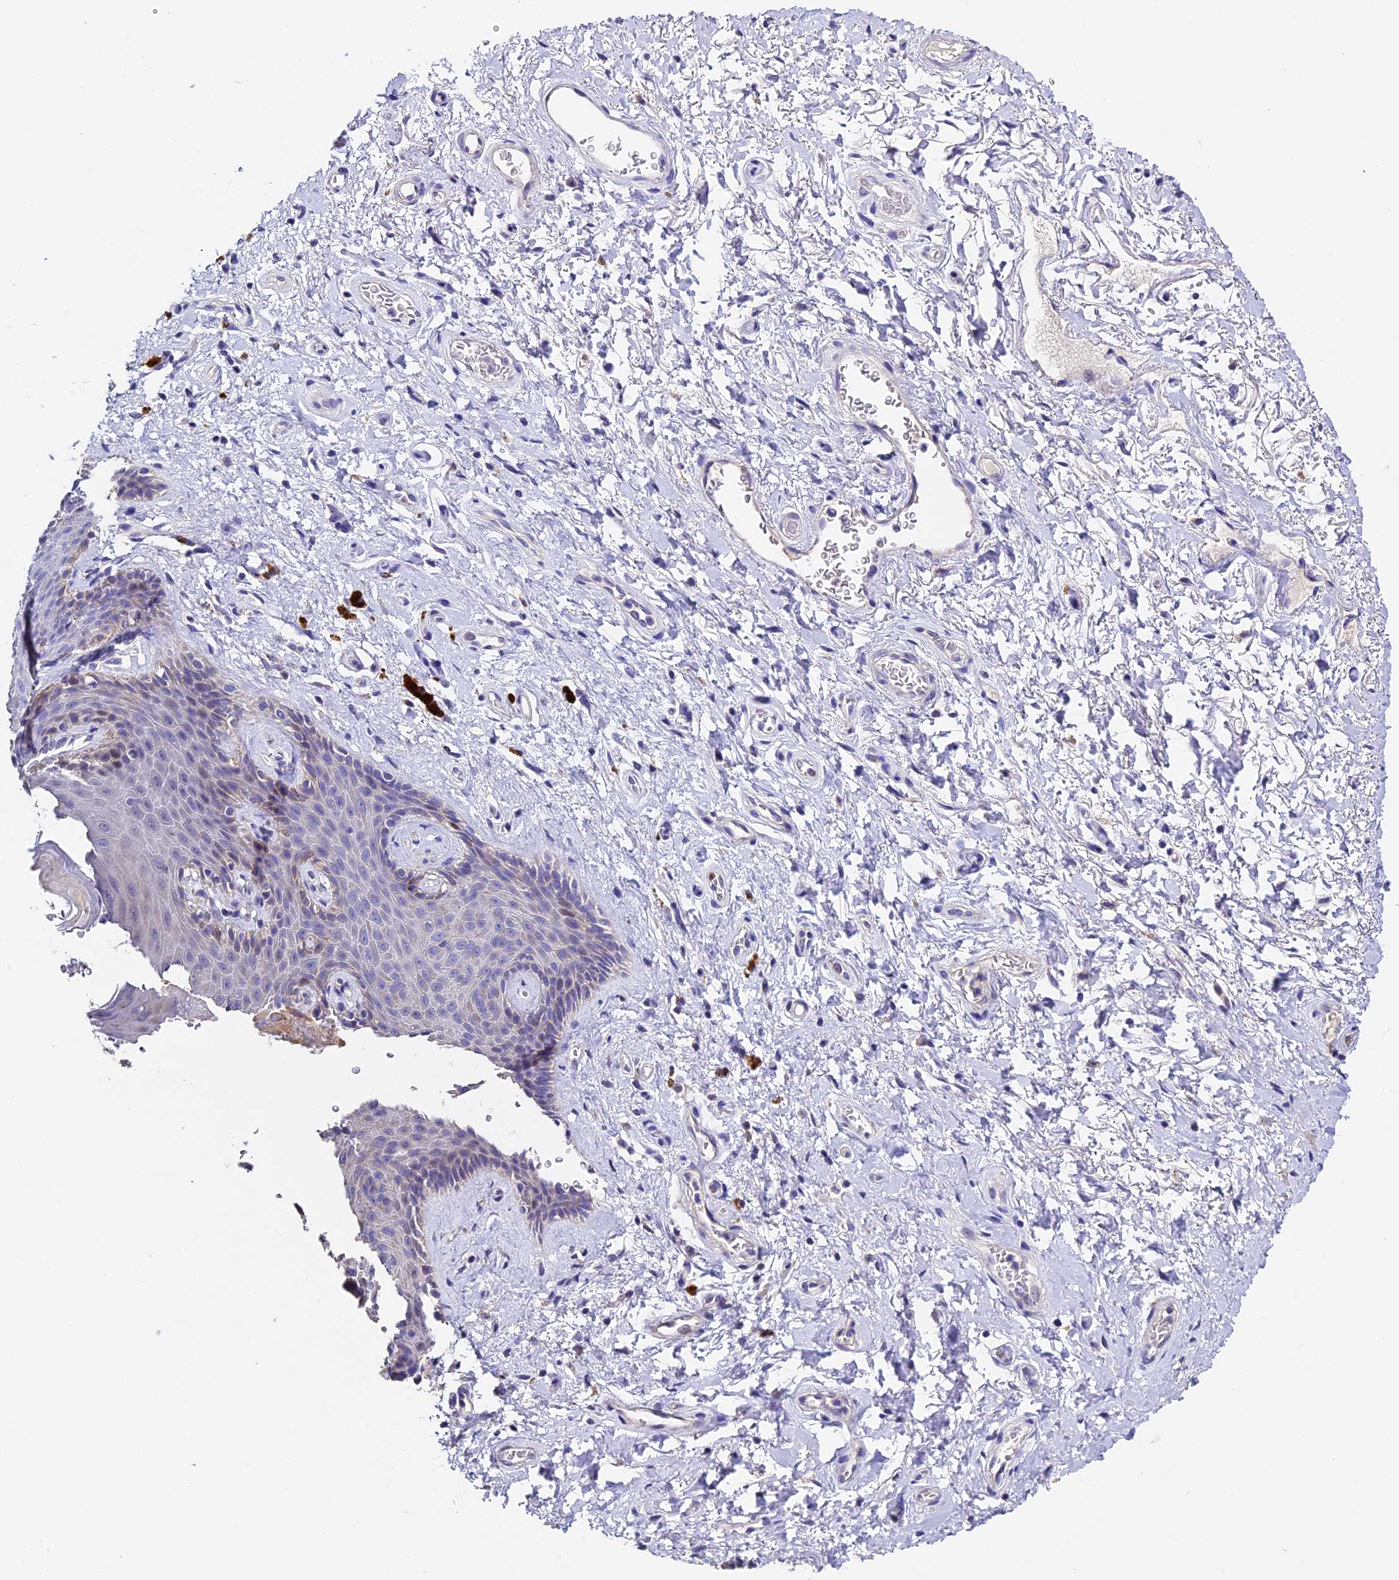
{"staining": {"intensity": "weak", "quantity": "<25%", "location": "cytoplasmic/membranous"}, "tissue": "skin", "cell_type": "Epidermal cells", "image_type": "normal", "snomed": [{"axis": "morphology", "description": "Normal tissue, NOS"}, {"axis": "topography", "description": "Anal"}], "caption": "An immunohistochemistry photomicrograph of benign skin is shown. There is no staining in epidermal cells of skin. (IHC, brightfield microscopy, high magnification).", "gene": "FBXW9", "patient": {"sex": "female", "age": 46}}